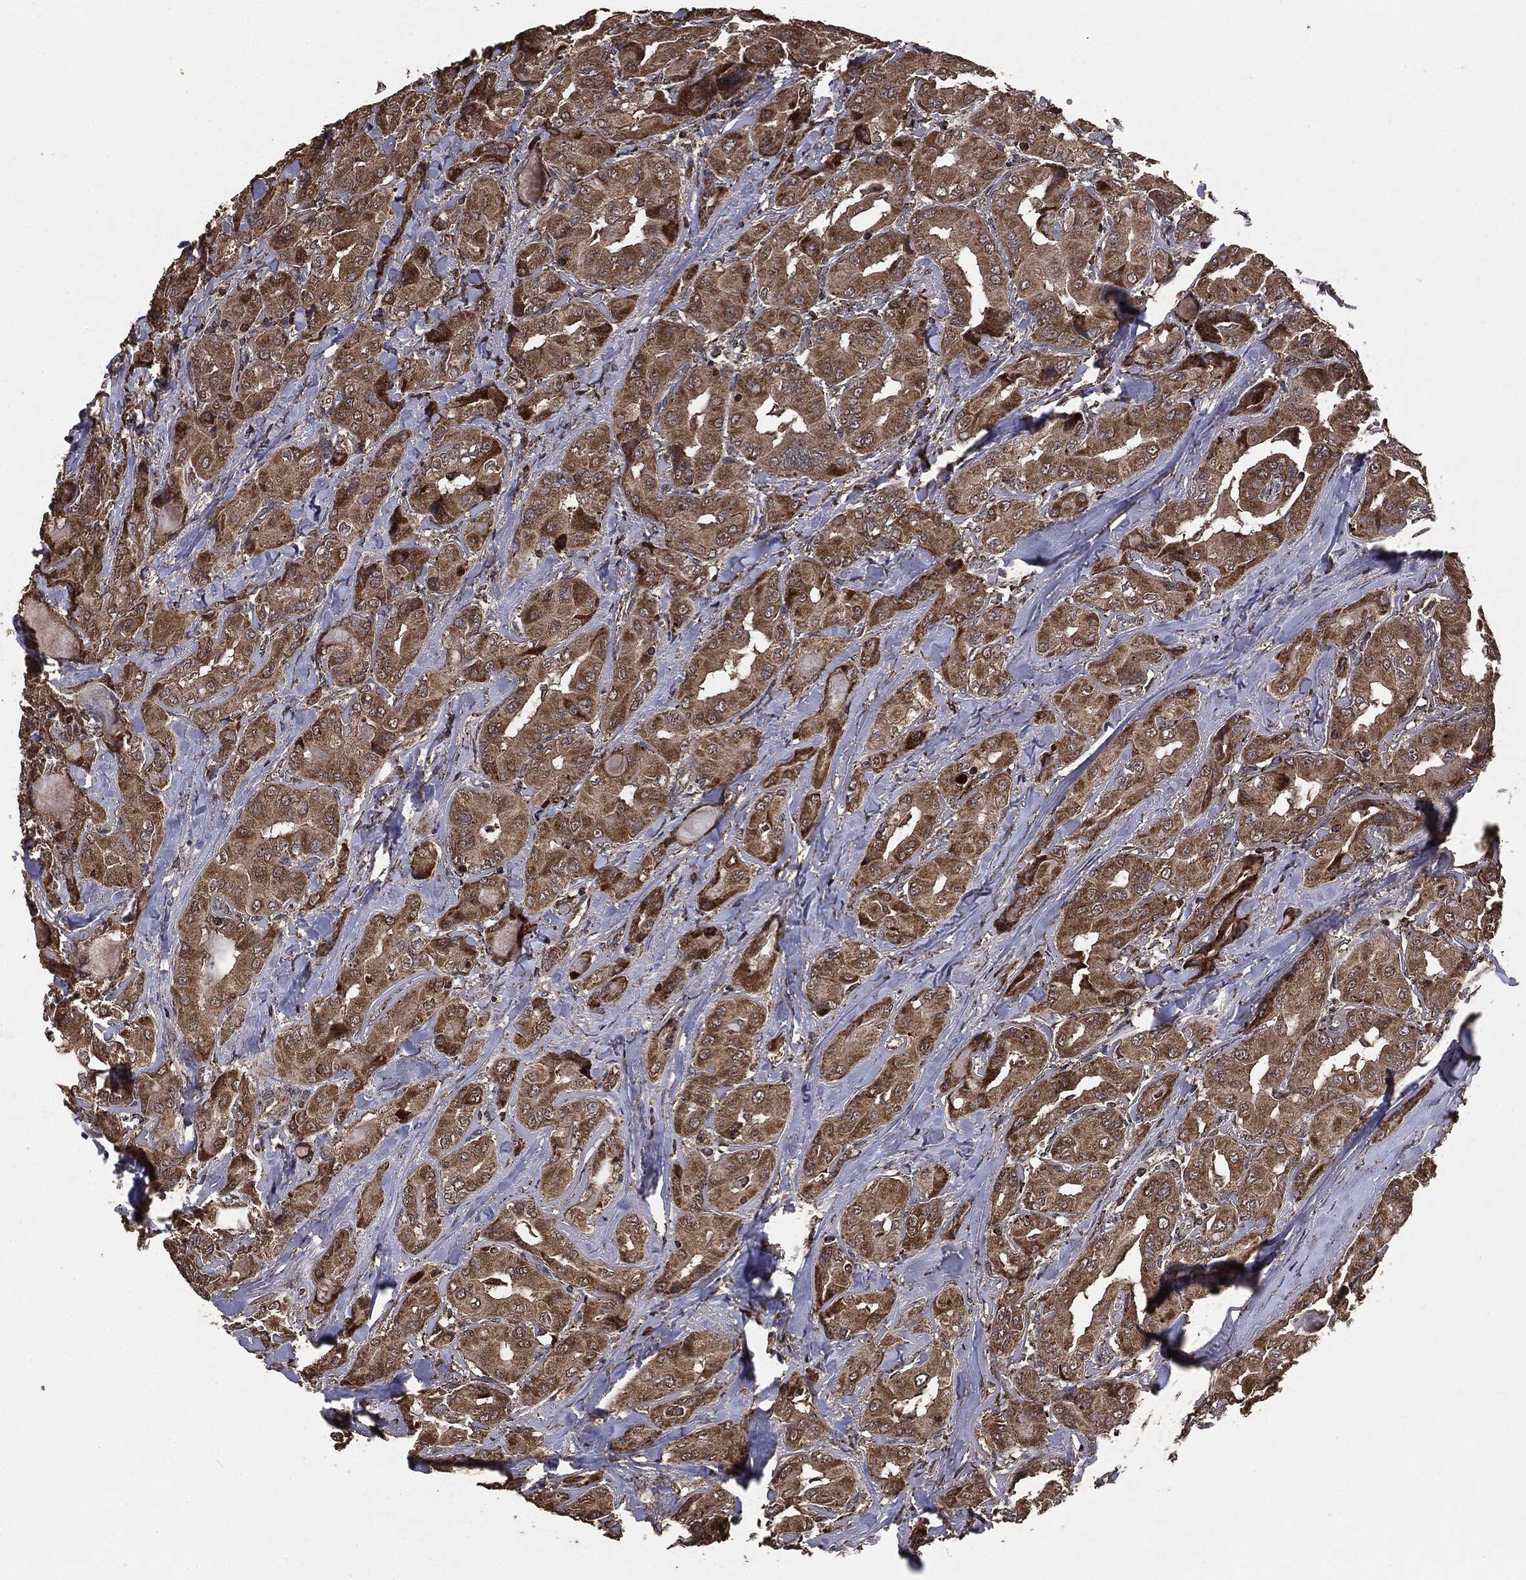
{"staining": {"intensity": "moderate", "quantity": ">75%", "location": "cytoplasmic/membranous"}, "tissue": "thyroid cancer", "cell_type": "Tumor cells", "image_type": "cancer", "snomed": [{"axis": "morphology", "description": "Normal tissue, NOS"}, {"axis": "morphology", "description": "Papillary adenocarcinoma, NOS"}, {"axis": "topography", "description": "Thyroid gland"}], "caption": "Human thyroid papillary adenocarcinoma stained with a protein marker exhibits moderate staining in tumor cells.", "gene": "MTOR", "patient": {"sex": "female", "age": 66}}